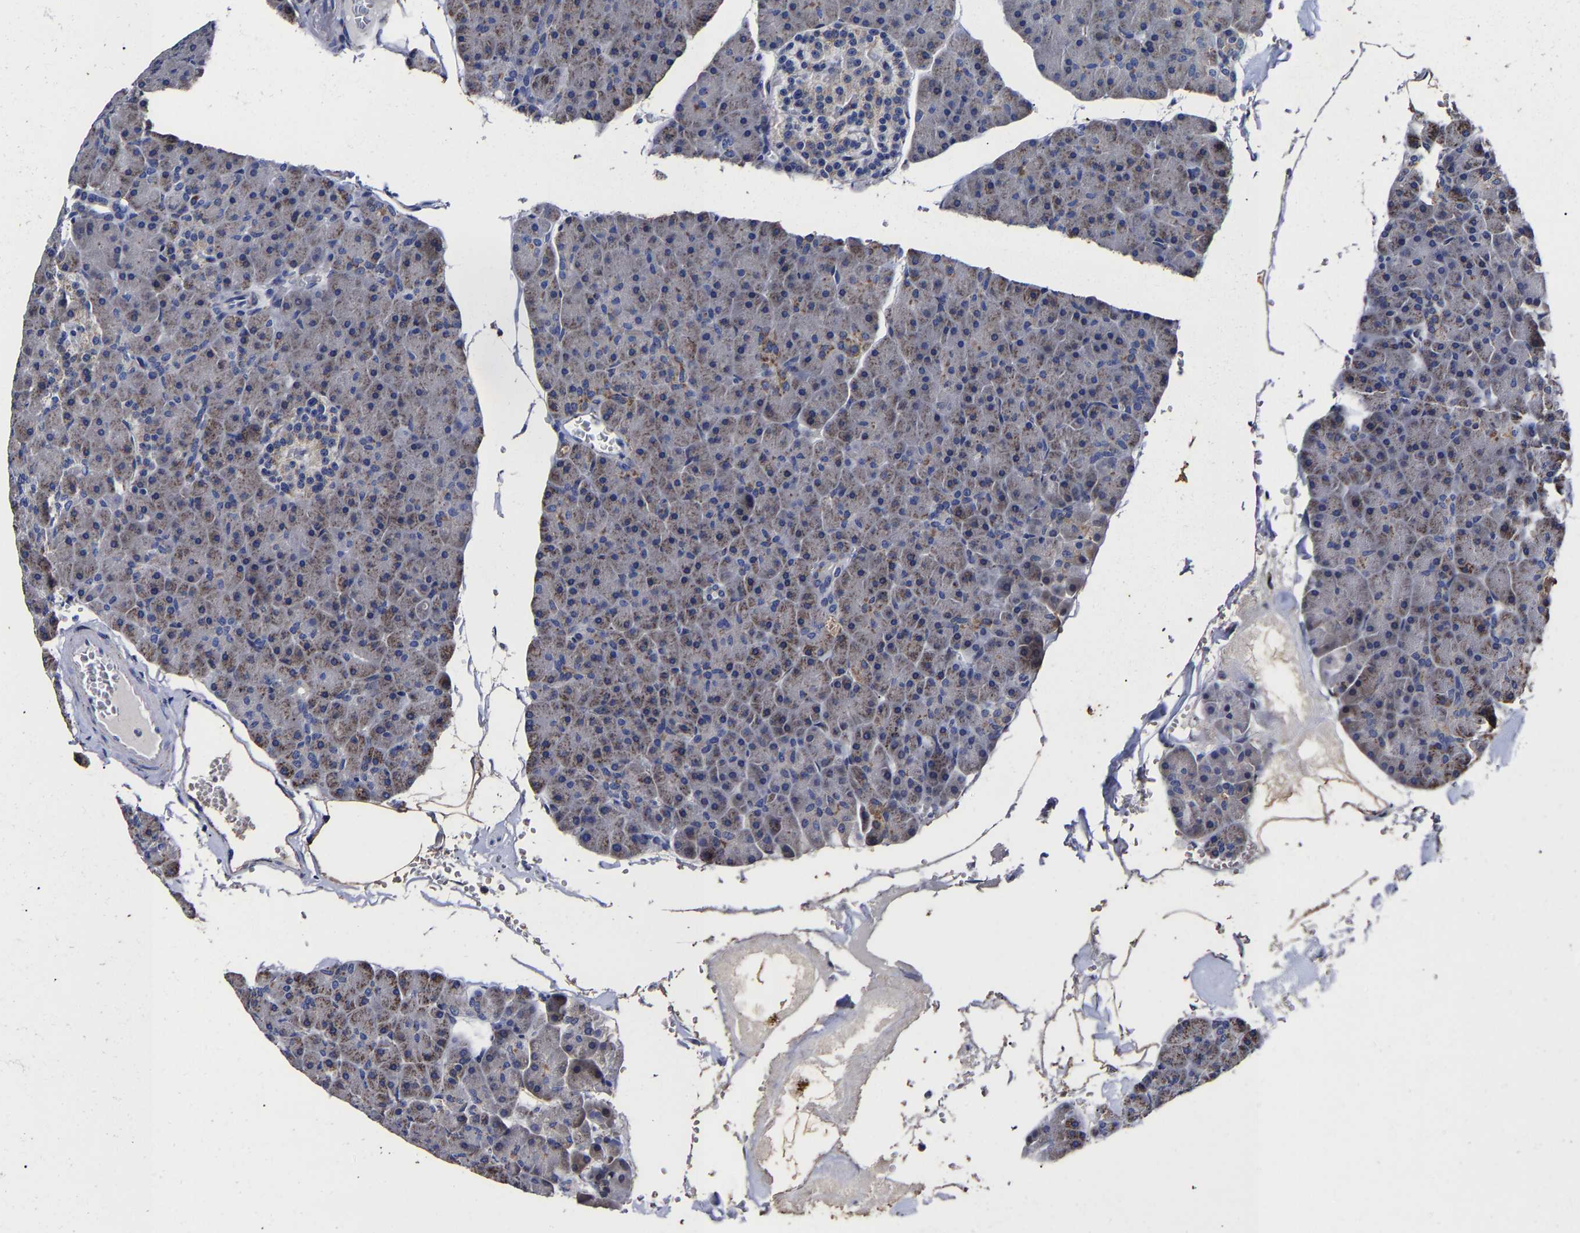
{"staining": {"intensity": "weak", "quantity": "25%-75%", "location": "cytoplasmic/membranous"}, "tissue": "pancreas", "cell_type": "Exocrine glandular cells", "image_type": "normal", "snomed": [{"axis": "morphology", "description": "Normal tissue, NOS"}, {"axis": "topography", "description": "Pancreas"}], "caption": "IHC image of benign pancreas stained for a protein (brown), which exhibits low levels of weak cytoplasmic/membranous expression in about 25%-75% of exocrine glandular cells.", "gene": "AASS", "patient": {"sex": "male", "age": 35}}